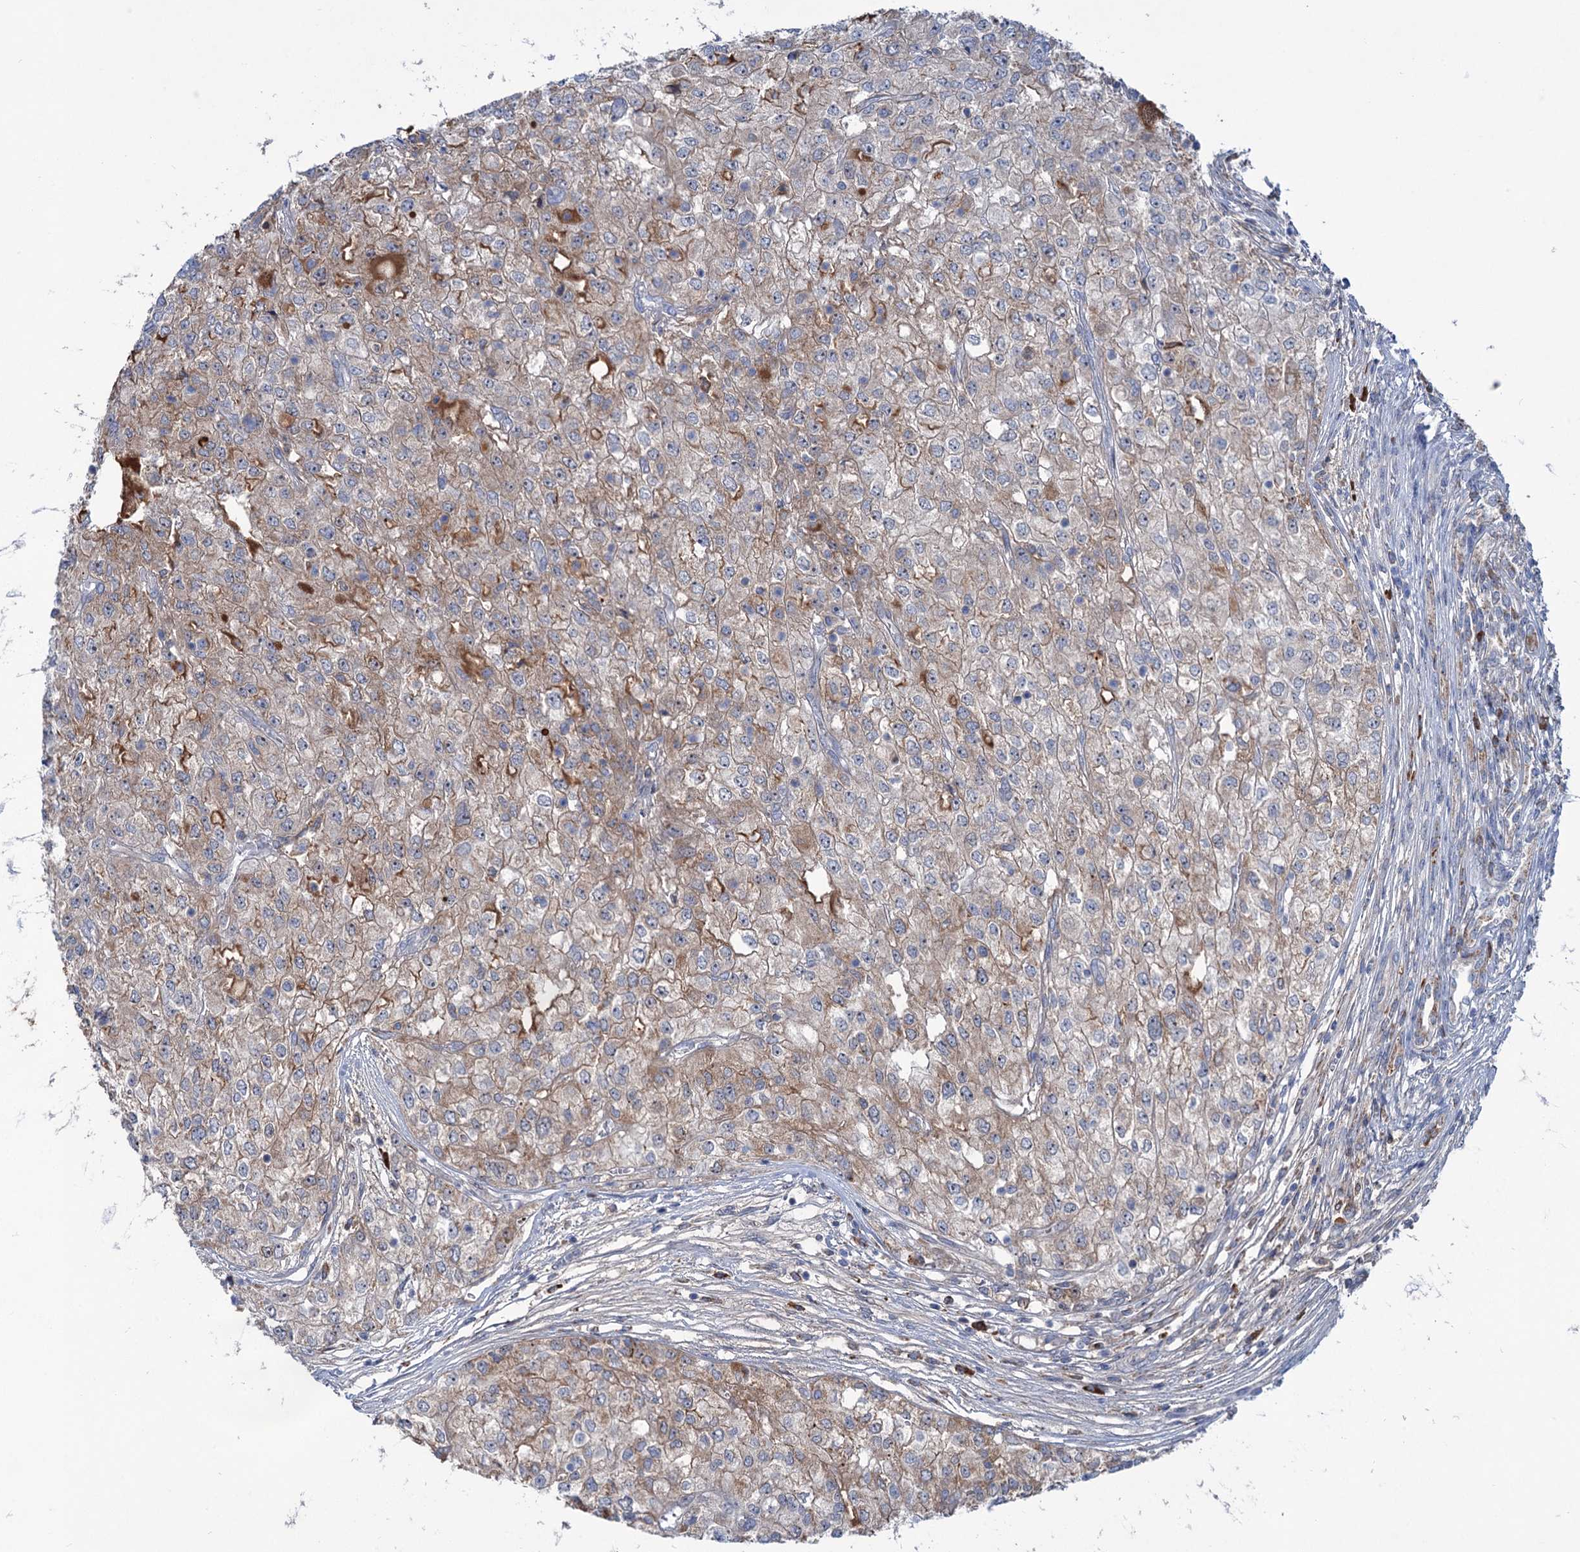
{"staining": {"intensity": "weak", "quantity": ">75%", "location": "cytoplasmic/membranous"}, "tissue": "renal cancer", "cell_type": "Tumor cells", "image_type": "cancer", "snomed": [{"axis": "morphology", "description": "Adenocarcinoma, NOS"}, {"axis": "topography", "description": "Kidney"}], "caption": "Weak cytoplasmic/membranous expression is appreciated in approximately >75% of tumor cells in renal cancer (adenocarcinoma).", "gene": "LPIN1", "patient": {"sex": "female", "age": 54}}